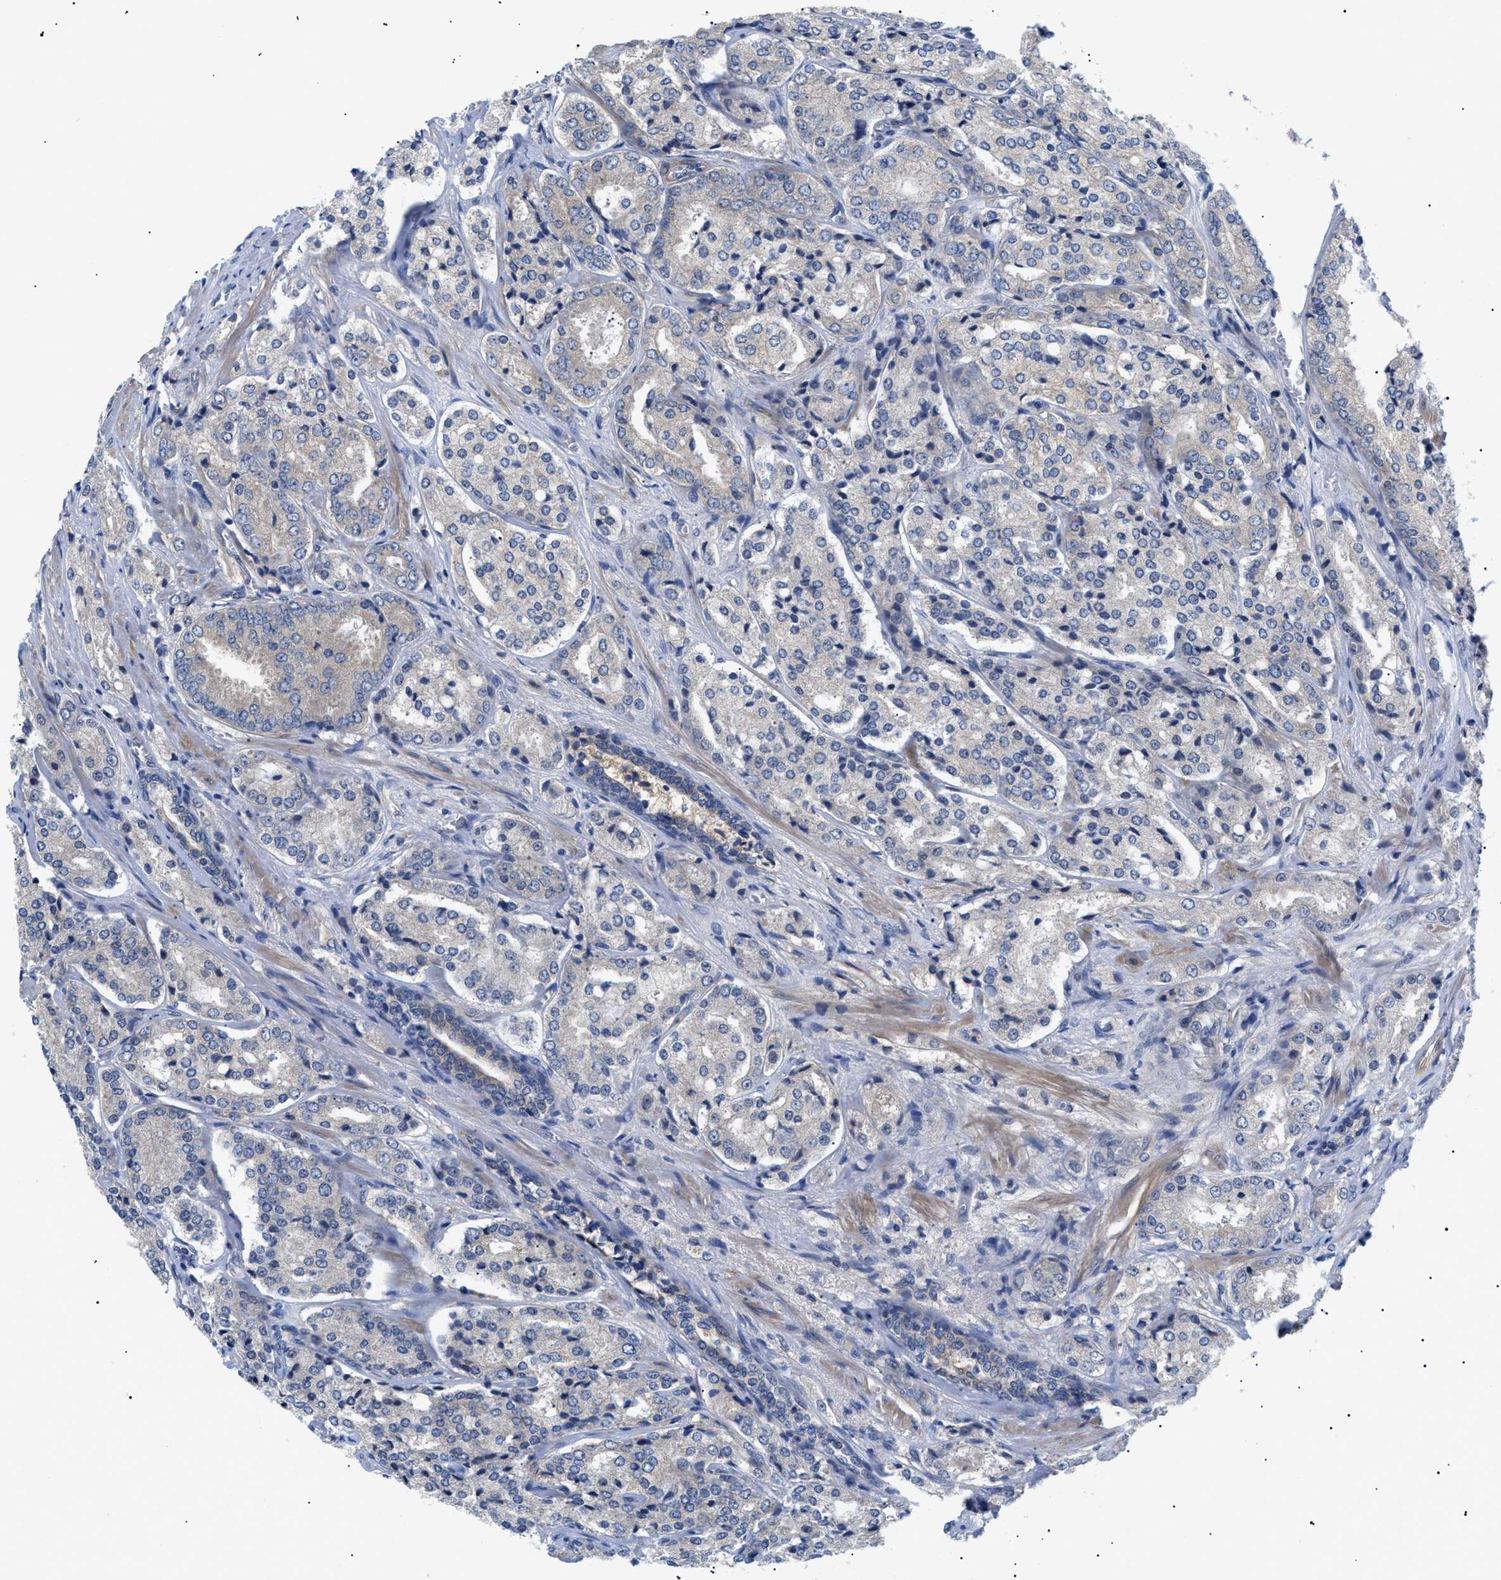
{"staining": {"intensity": "negative", "quantity": "none", "location": "none"}, "tissue": "prostate cancer", "cell_type": "Tumor cells", "image_type": "cancer", "snomed": [{"axis": "morphology", "description": "Adenocarcinoma, High grade"}, {"axis": "topography", "description": "Prostate"}], "caption": "Tumor cells are negative for protein expression in human adenocarcinoma (high-grade) (prostate).", "gene": "RIPK1", "patient": {"sex": "male", "age": 65}}